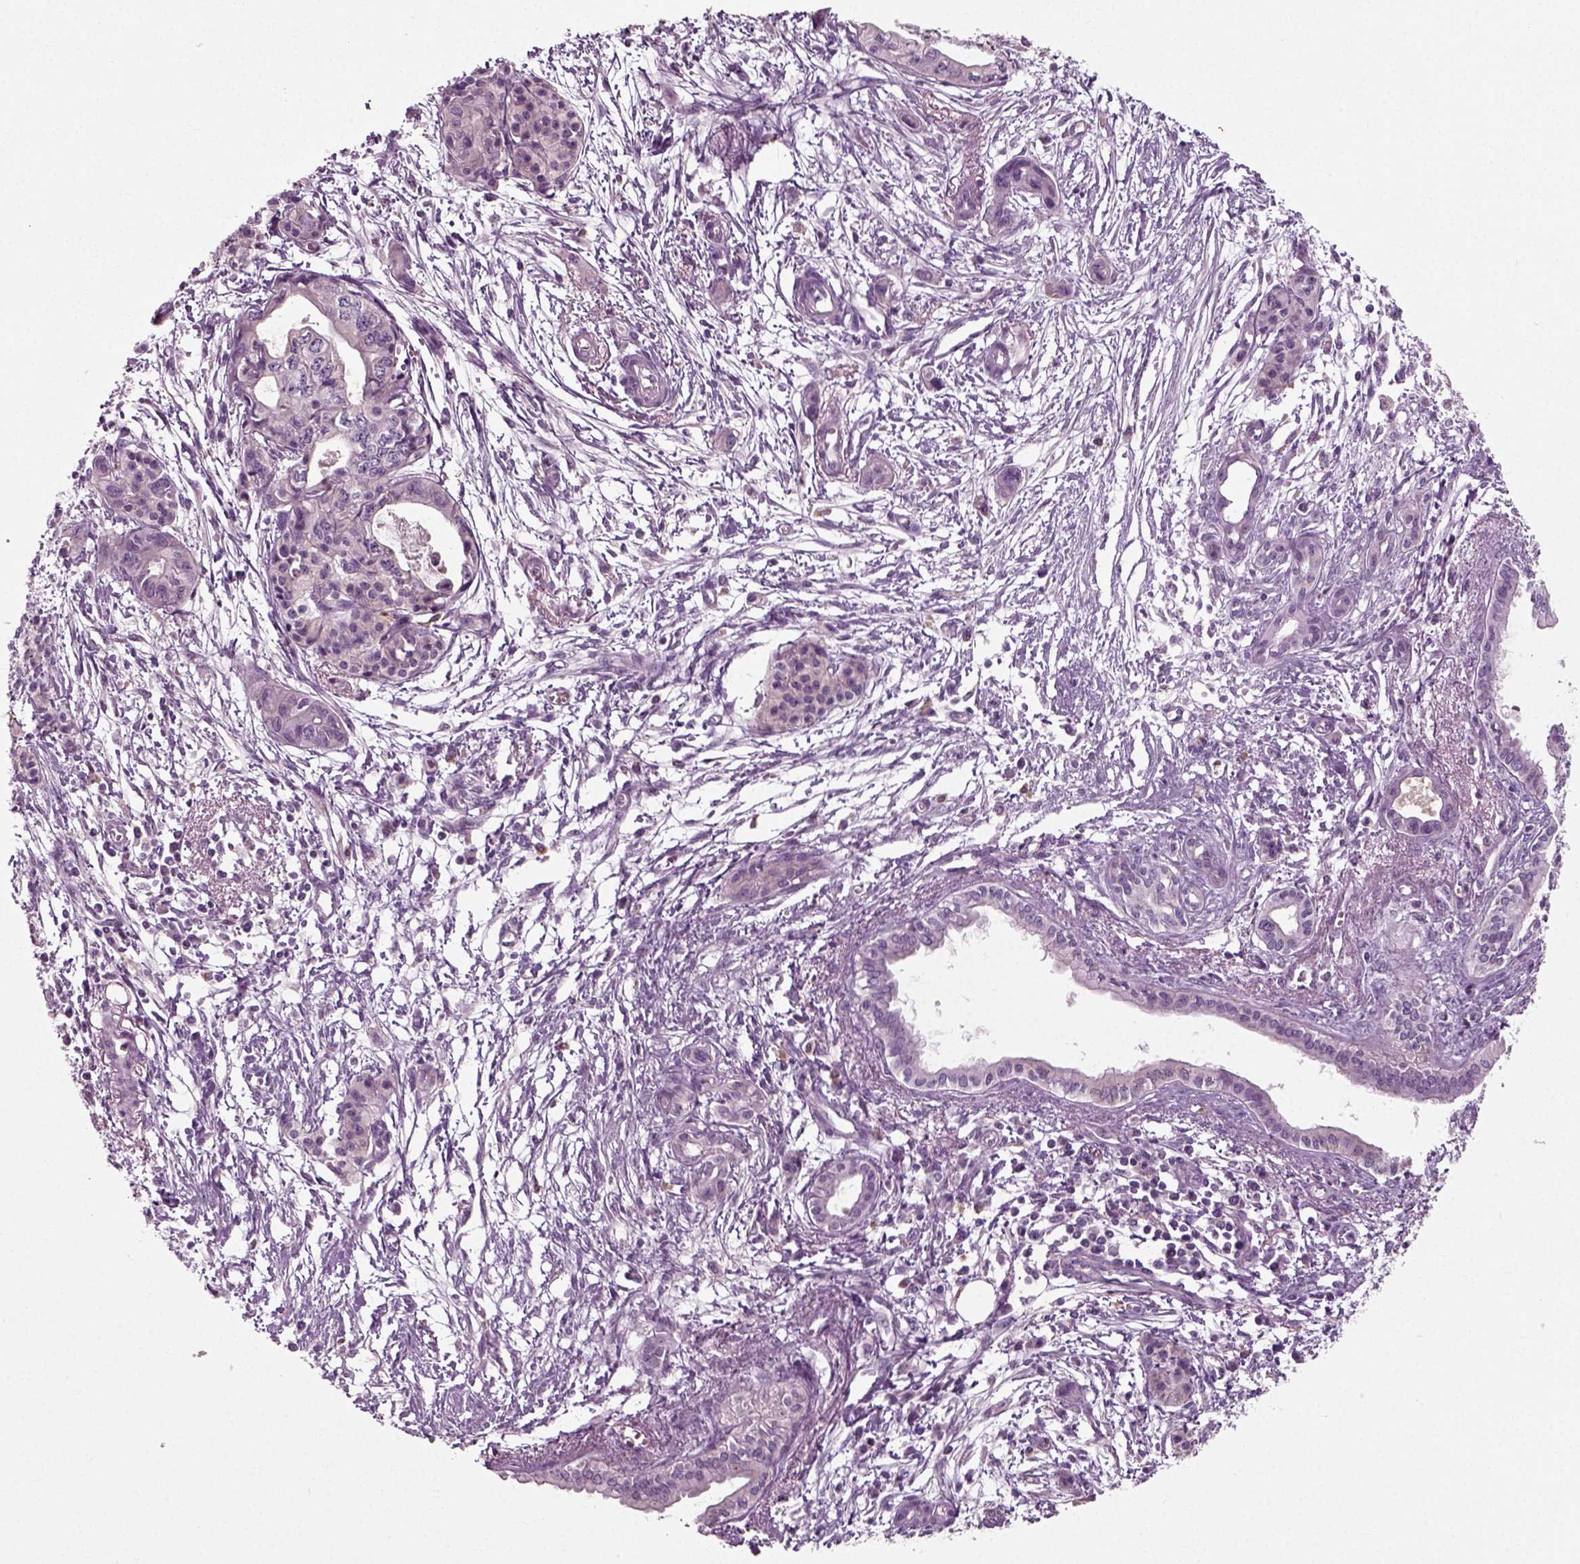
{"staining": {"intensity": "negative", "quantity": "none", "location": "none"}, "tissue": "pancreatic cancer", "cell_type": "Tumor cells", "image_type": "cancer", "snomed": [{"axis": "morphology", "description": "Adenocarcinoma, NOS"}, {"axis": "topography", "description": "Pancreas"}], "caption": "Immunohistochemistry (IHC) of adenocarcinoma (pancreatic) exhibits no expression in tumor cells.", "gene": "RND2", "patient": {"sex": "female", "age": 76}}